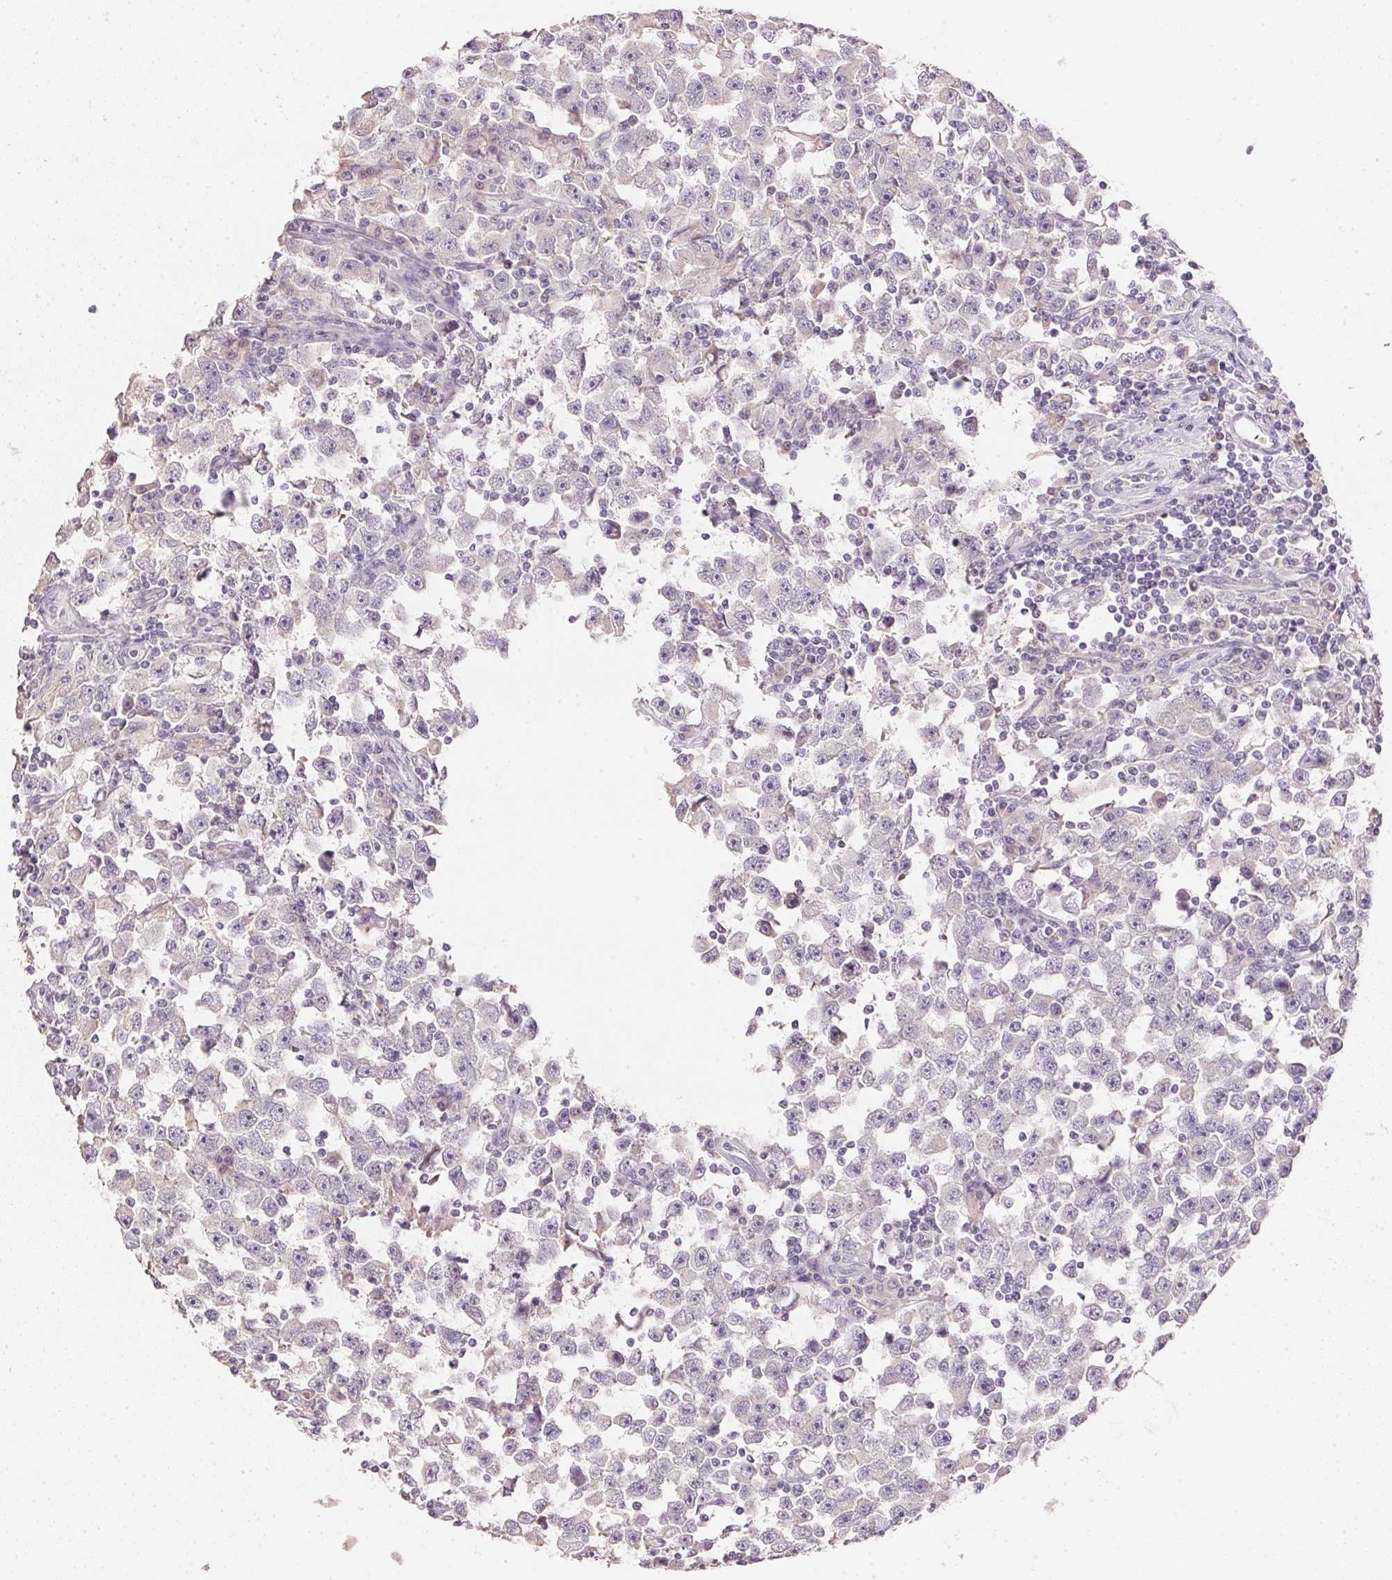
{"staining": {"intensity": "negative", "quantity": "none", "location": "none"}, "tissue": "testis cancer", "cell_type": "Tumor cells", "image_type": "cancer", "snomed": [{"axis": "morphology", "description": "Seminoma, NOS"}, {"axis": "topography", "description": "Testis"}], "caption": "Immunohistochemistry micrograph of neoplastic tissue: human seminoma (testis) stained with DAB (3,3'-diaminobenzidine) shows no significant protein expression in tumor cells. The staining was performed using DAB (3,3'-diaminobenzidine) to visualize the protein expression in brown, while the nuclei were stained in blue with hematoxylin (Magnification: 20x).", "gene": "DHCR24", "patient": {"sex": "male", "age": 33}}